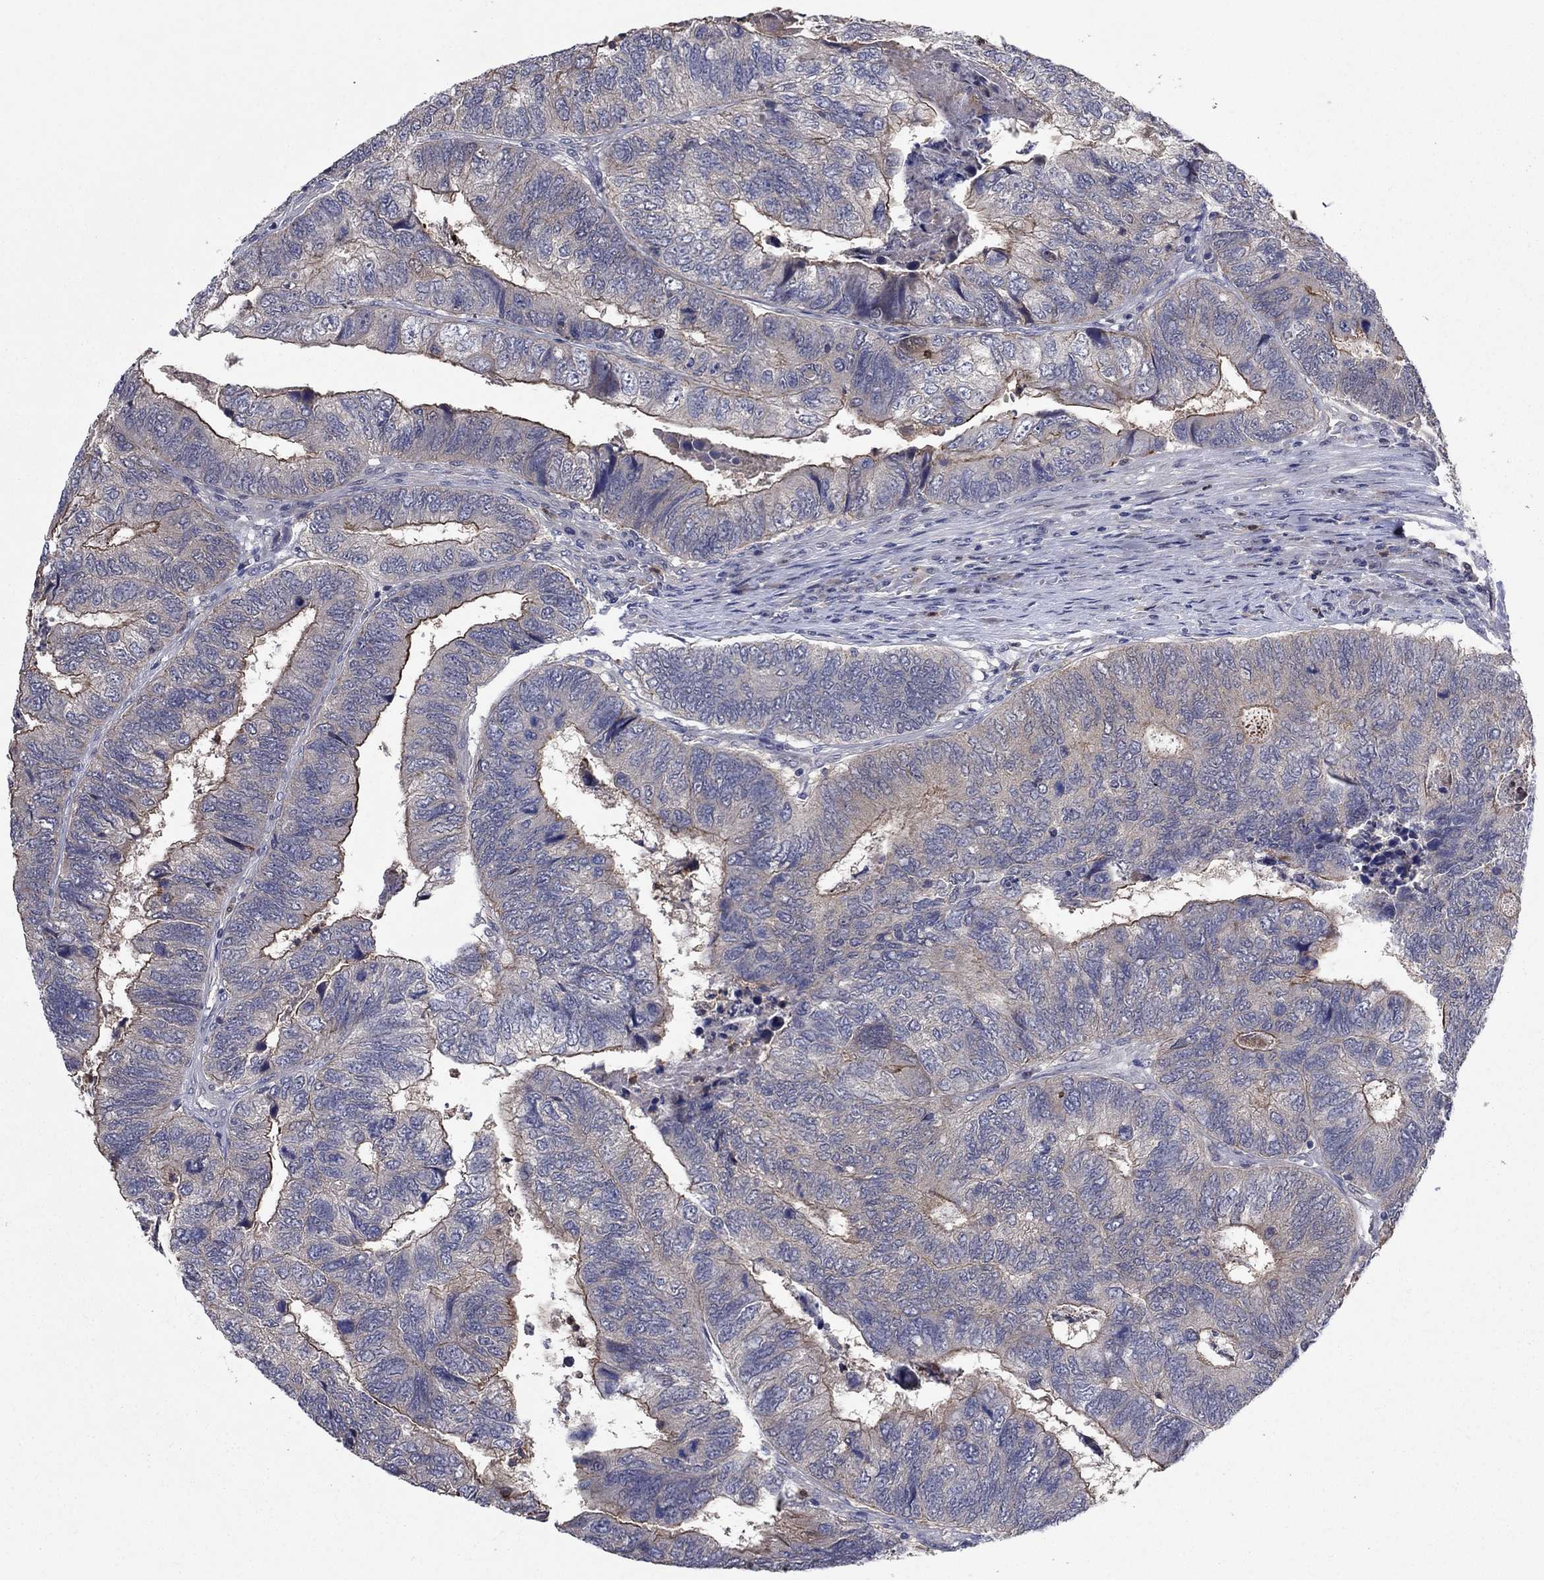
{"staining": {"intensity": "weak", "quantity": "25%-75%", "location": "cytoplasmic/membranous"}, "tissue": "colorectal cancer", "cell_type": "Tumor cells", "image_type": "cancer", "snomed": [{"axis": "morphology", "description": "Adenocarcinoma, NOS"}, {"axis": "topography", "description": "Colon"}], "caption": "A high-resolution photomicrograph shows IHC staining of colorectal adenocarcinoma, which demonstrates weak cytoplasmic/membranous expression in about 25%-75% of tumor cells. (DAB (3,3'-diaminobenzidine) IHC with brightfield microscopy, high magnification).", "gene": "MSRB1", "patient": {"sex": "female", "age": 67}}